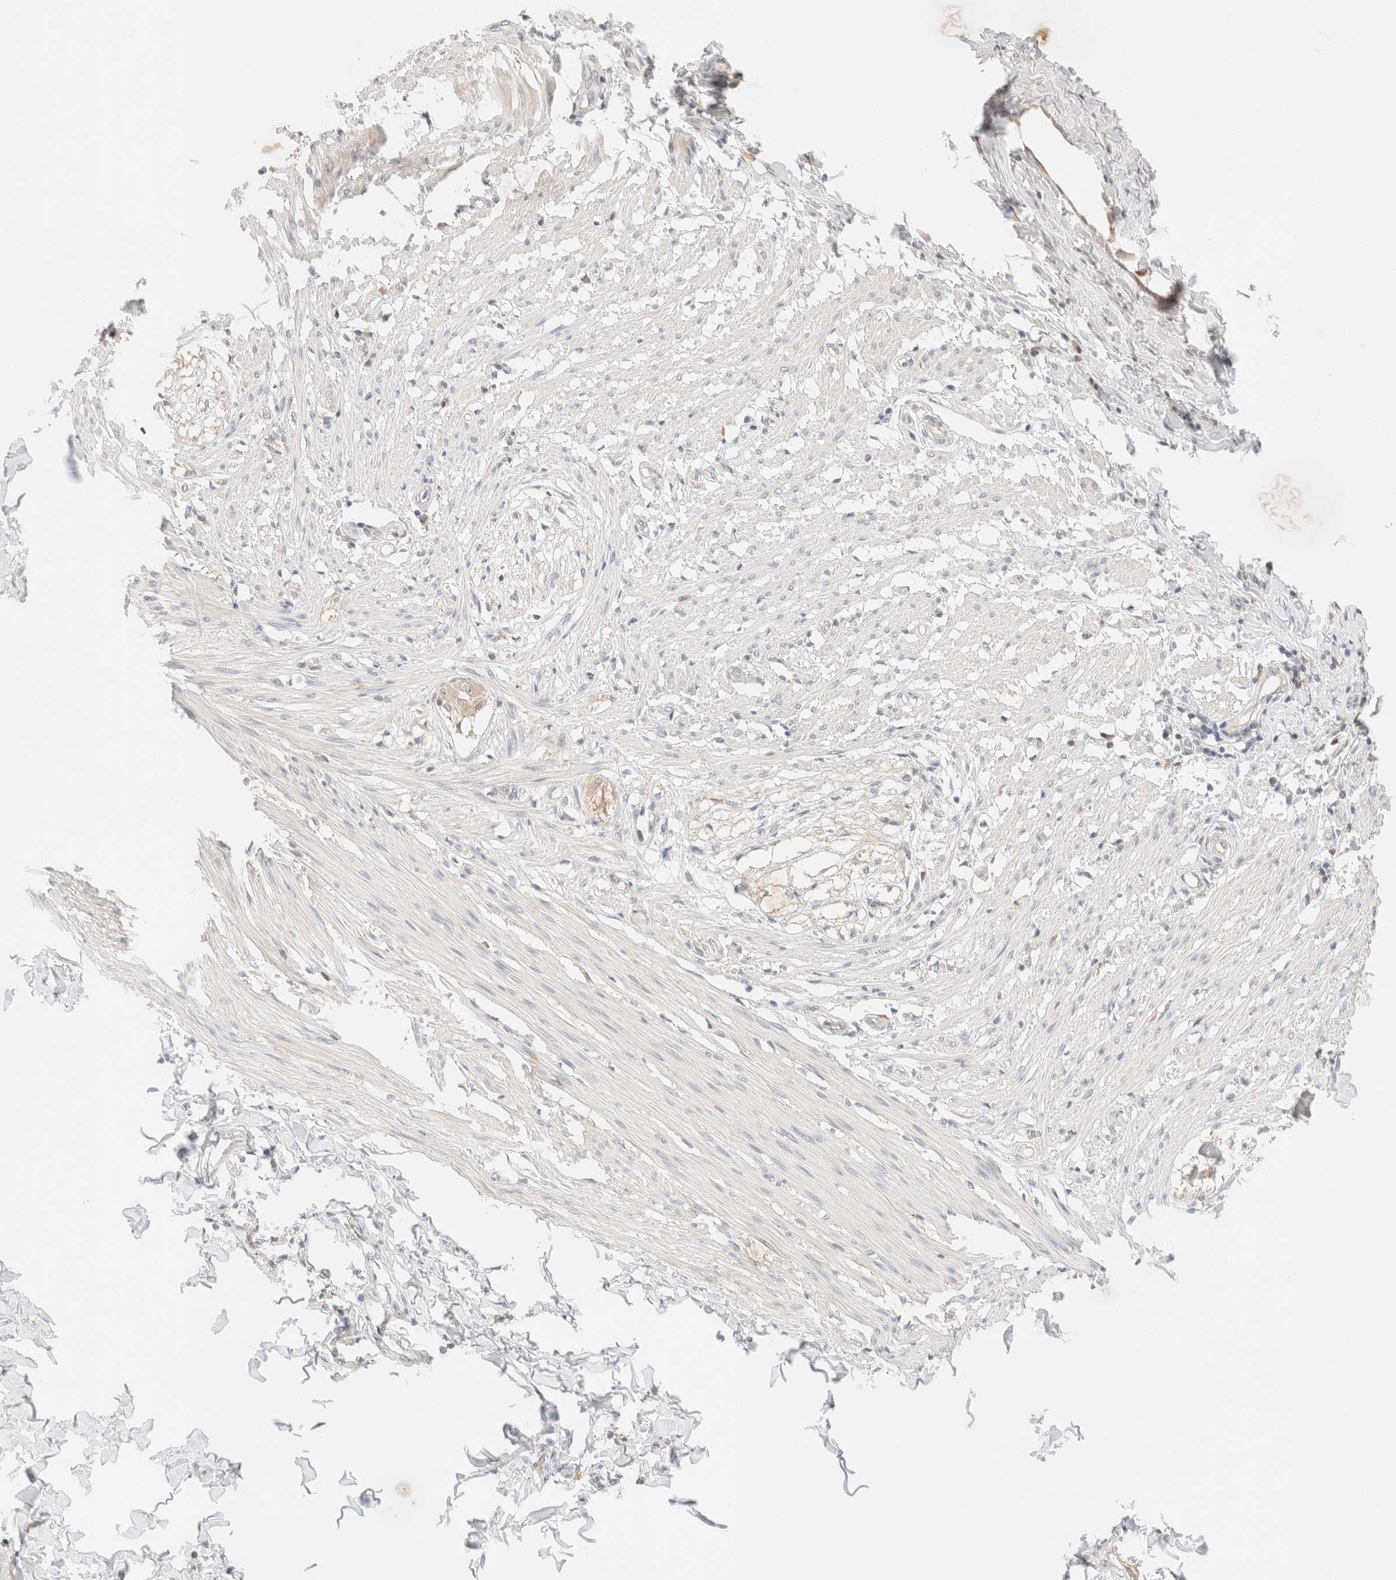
{"staining": {"intensity": "negative", "quantity": "none", "location": "none"}, "tissue": "smooth muscle", "cell_type": "Smooth muscle cells", "image_type": "normal", "snomed": [{"axis": "morphology", "description": "Normal tissue, NOS"}, {"axis": "morphology", "description": "Adenocarcinoma, NOS"}, {"axis": "topography", "description": "Smooth muscle"}, {"axis": "topography", "description": "Colon"}], "caption": "Smooth muscle cells are negative for protein expression in unremarkable human smooth muscle. Brightfield microscopy of immunohistochemistry (IHC) stained with DAB (3,3'-diaminobenzidine) (brown) and hematoxylin (blue), captured at high magnification.", "gene": "SGSM2", "patient": {"sex": "male", "age": 14}}